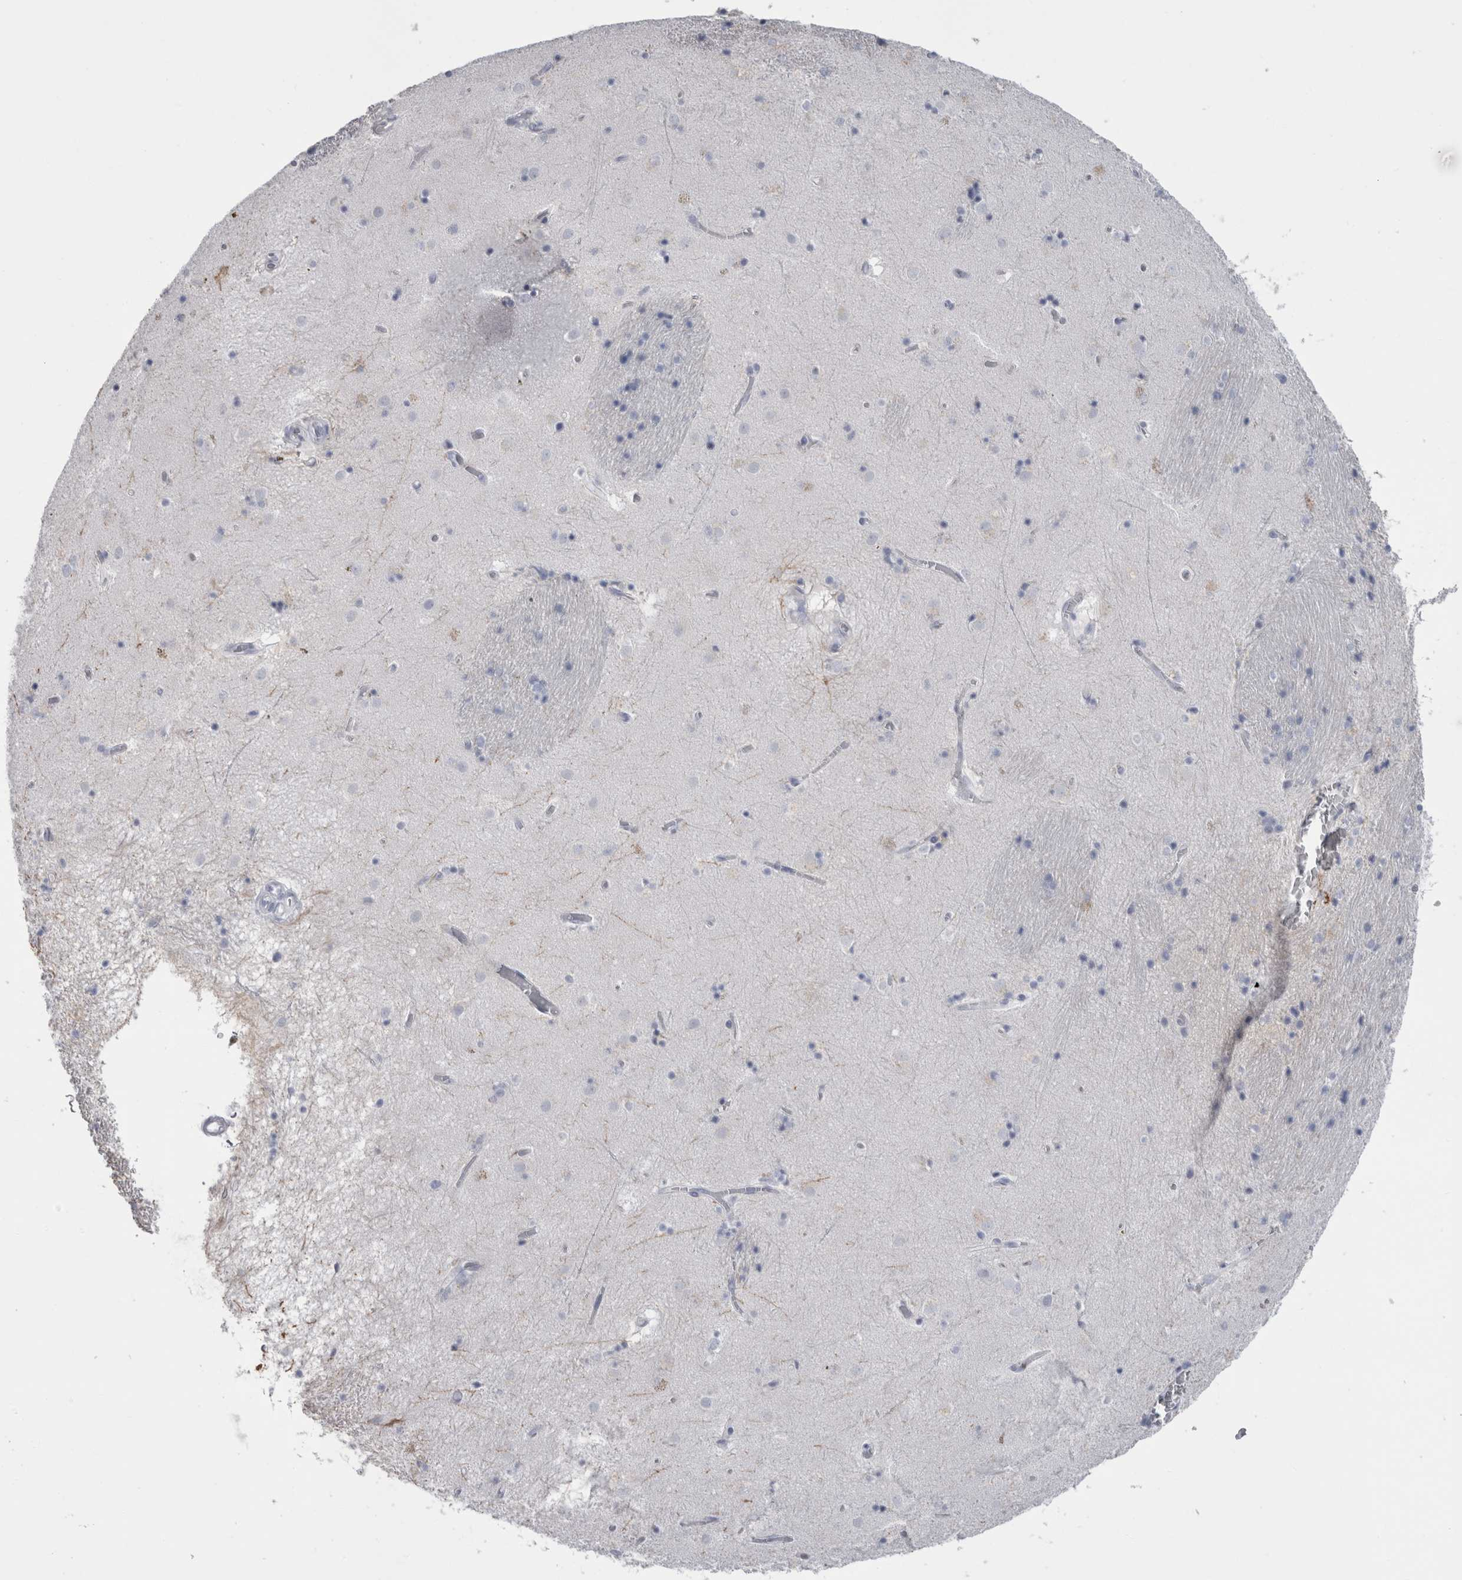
{"staining": {"intensity": "negative", "quantity": "none", "location": "none"}, "tissue": "caudate", "cell_type": "Glial cells", "image_type": "normal", "snomed": [{"axis": "morphology", "description": "Normal tissue, NOS"}, {"axis": "topography", "description": "Lateral ventricle wall"}], "caption": "A histopathology image of caudate stained for a protein exhibits no brown staining in glial cells. (DAB (3,3'-diaminobenzidine) immunohistochemistry (IHC) with hematoxylin counter stain).", "gene": "PTH", "patient": {"sex": "male", "age": 70}}